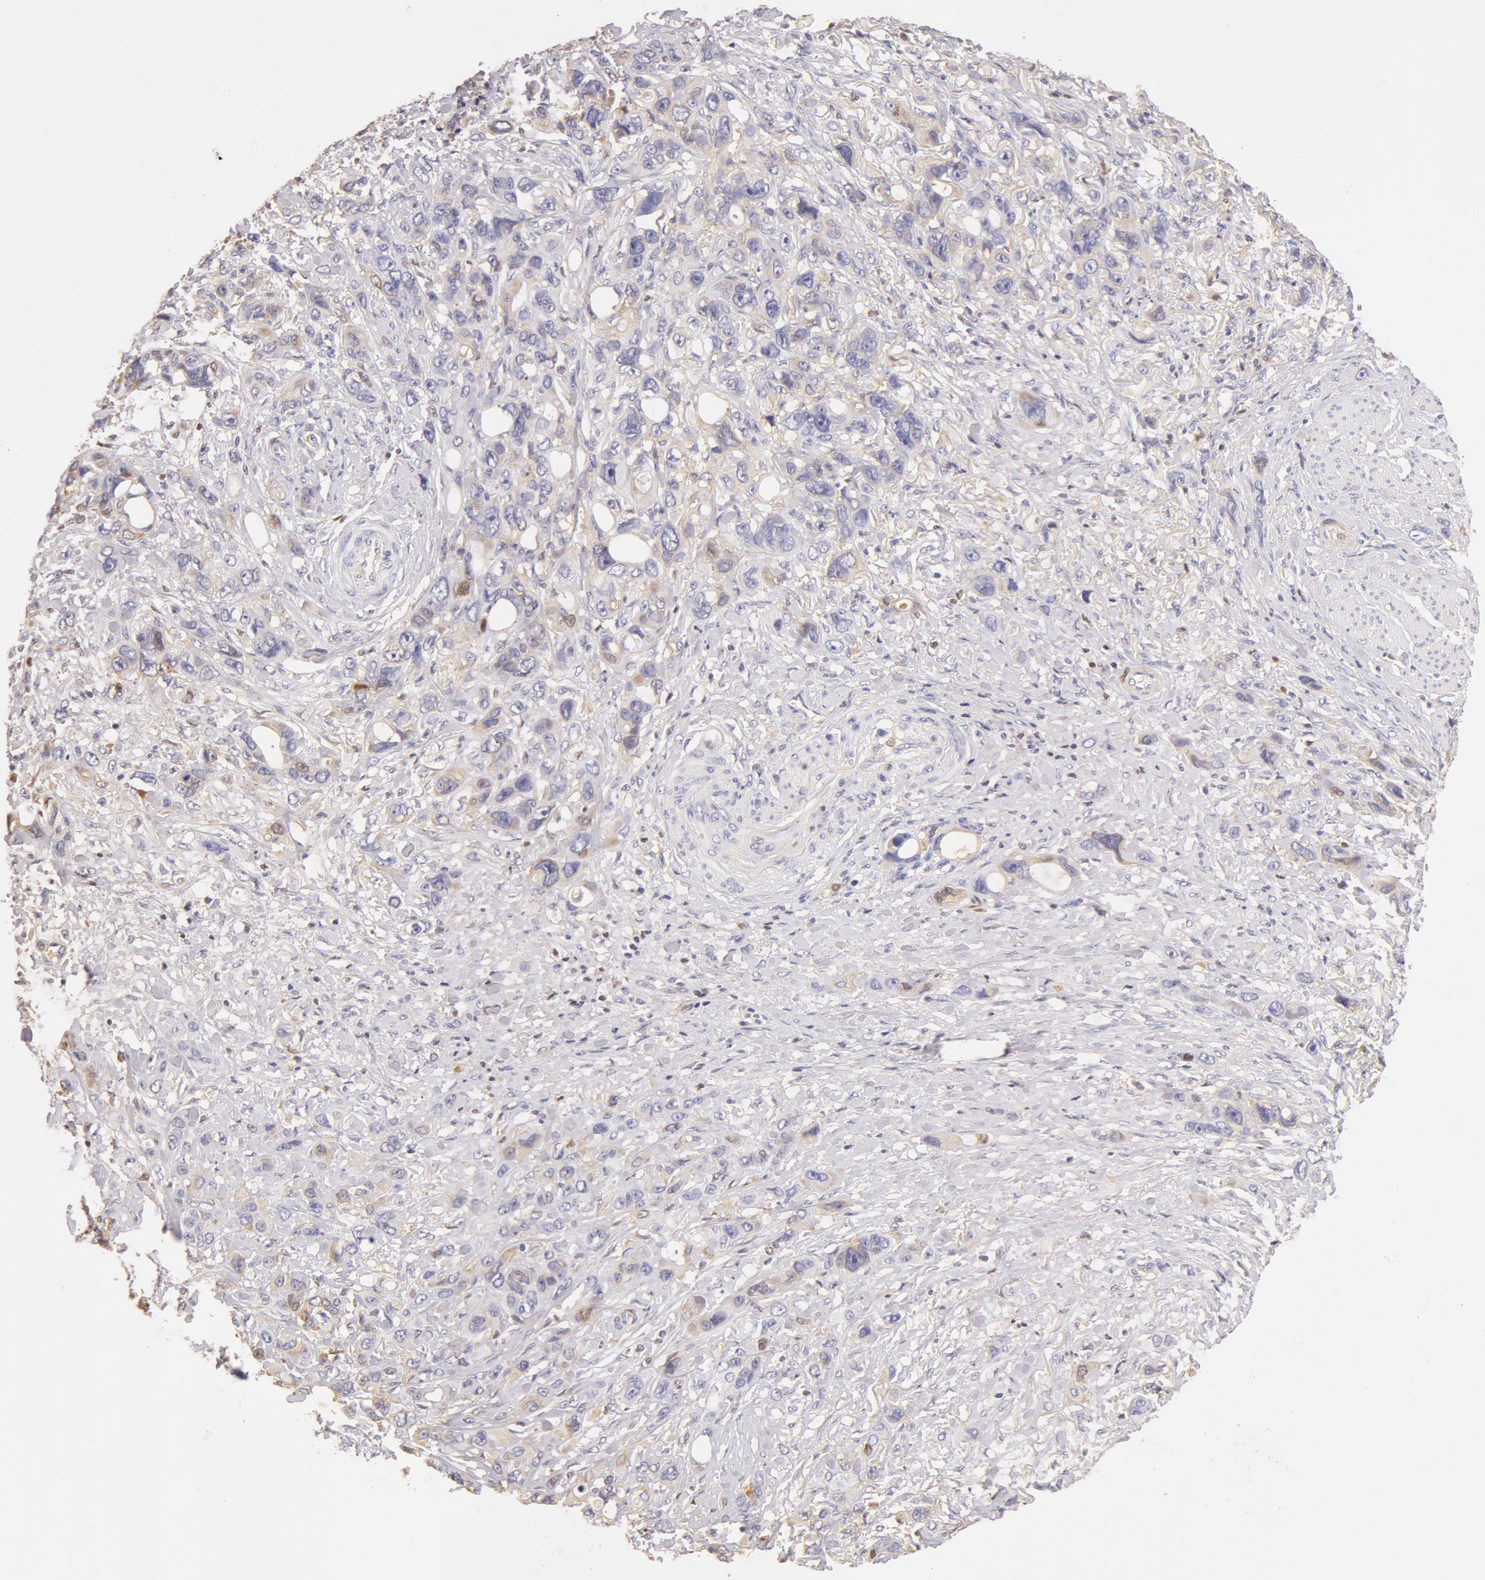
{"staining": {"intensity": "weak", "quantity": "<25%", "location": "cytoplasmic/membranous"}, "tissue": "stomach cancer", "cell_type": "Tumor cells", "image_type": "cancer", "snomed": [{"axis": "morphology", "description": "Adenocarcinoma, NOS"}, {"axis": "topography", "description": "Stomach, upper"}], "caption": "DAB (3,3'-diaminobenzidine) immunohistochemical staining of adenocarcinoma (stomach) exhibits no significant staining in tumor cells.", "gene": "AHSG", "patient": {"sex": "male", "age": 47}}